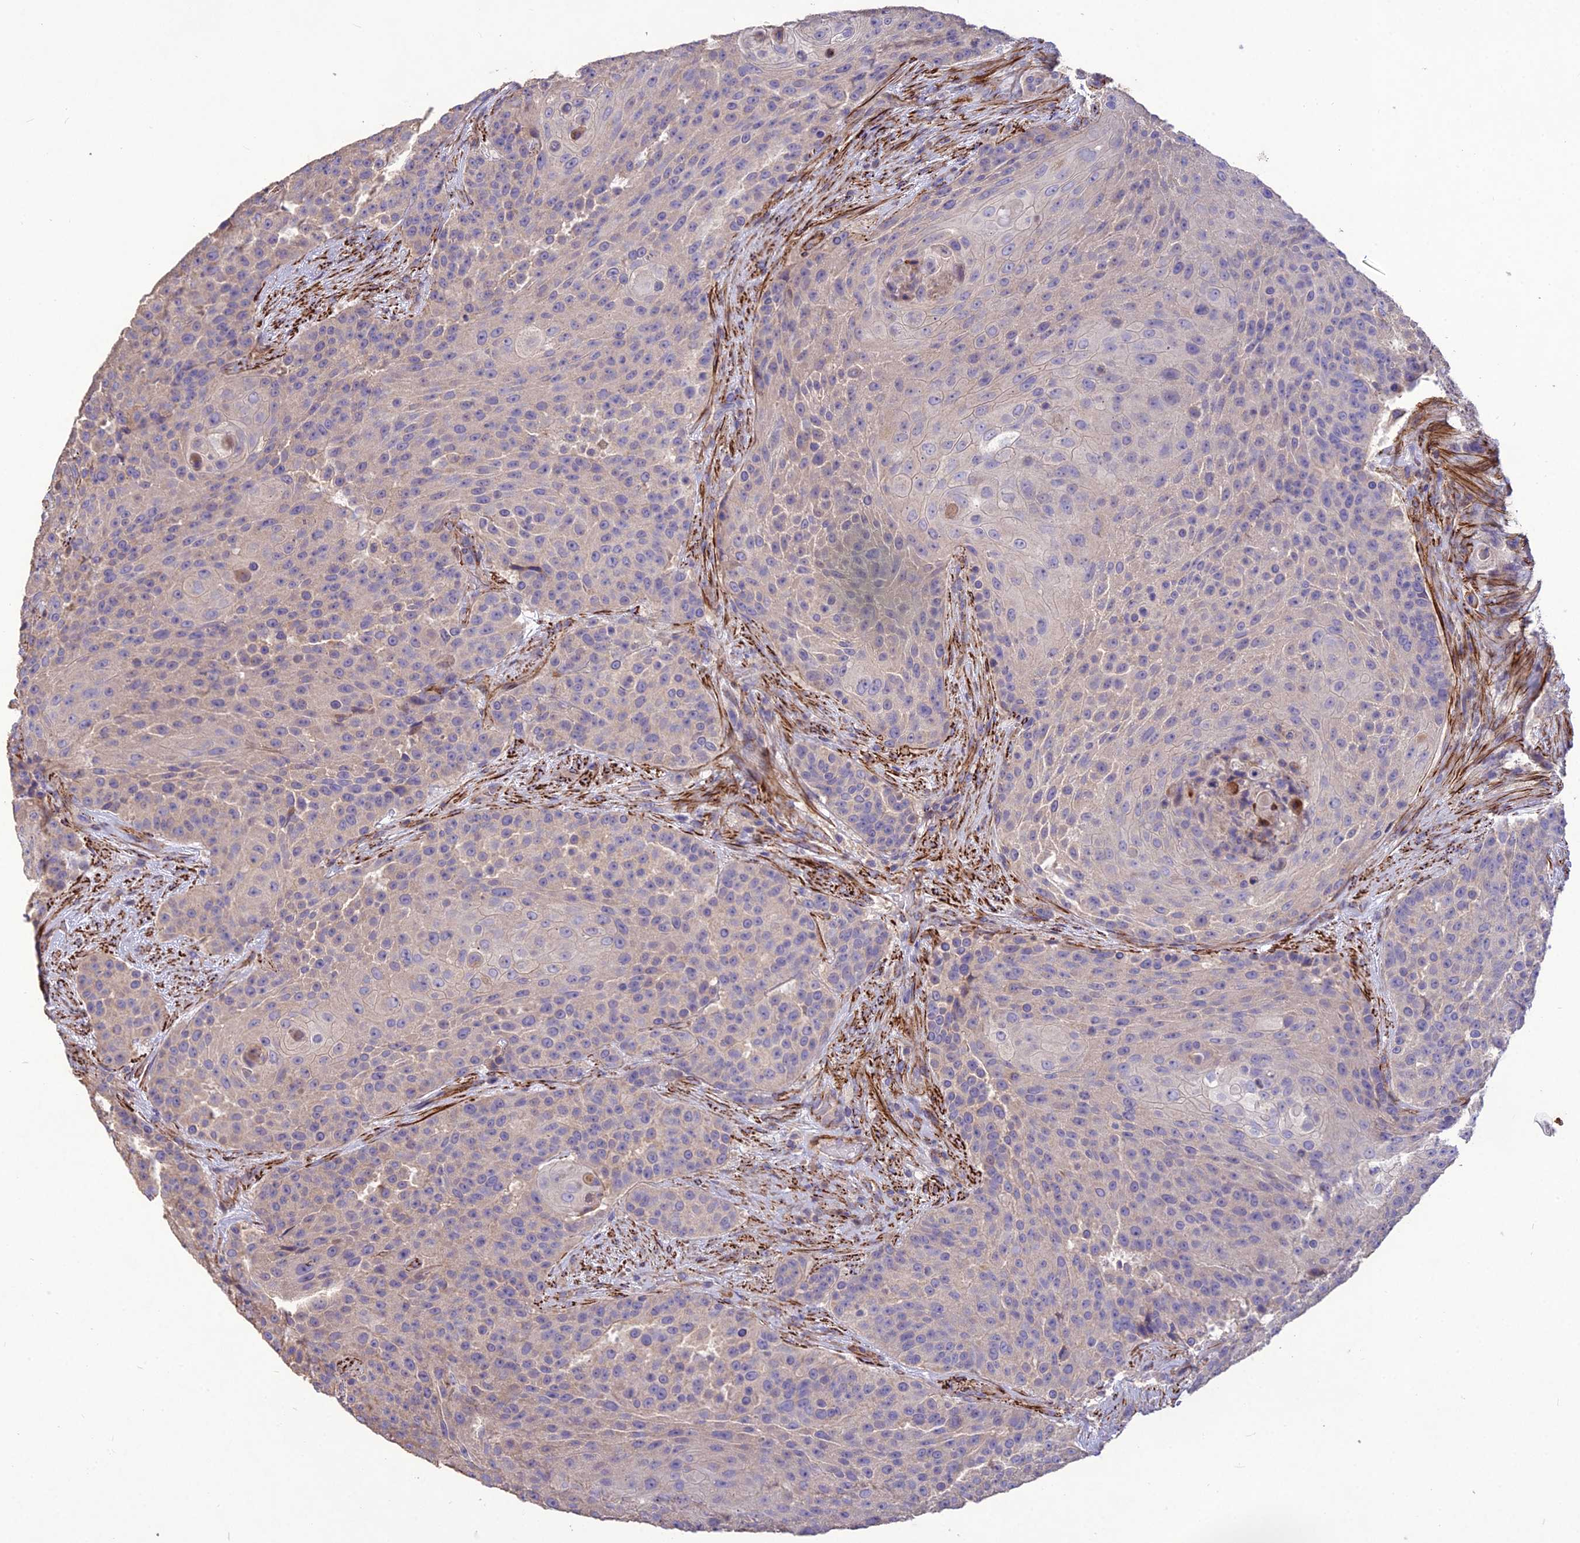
{"staining": {"intensity": "negative", "quantity": "none", "location": "none"}, "tissue": "urothelial cancer", "cell_type": "Tumor cells", "image_type": "cancer", "snomed": [{"axis": "morphology", "description": "Urothelial carcinoma, High grade"}, {"axis": "topography", "description": "Urinary bladder"}], "caption": "The histopathology image displays no significant positivity in tumor cells of urothelial cancer.", "gene": "CLUH", "patient": {"sex": "female", "age": 63}}